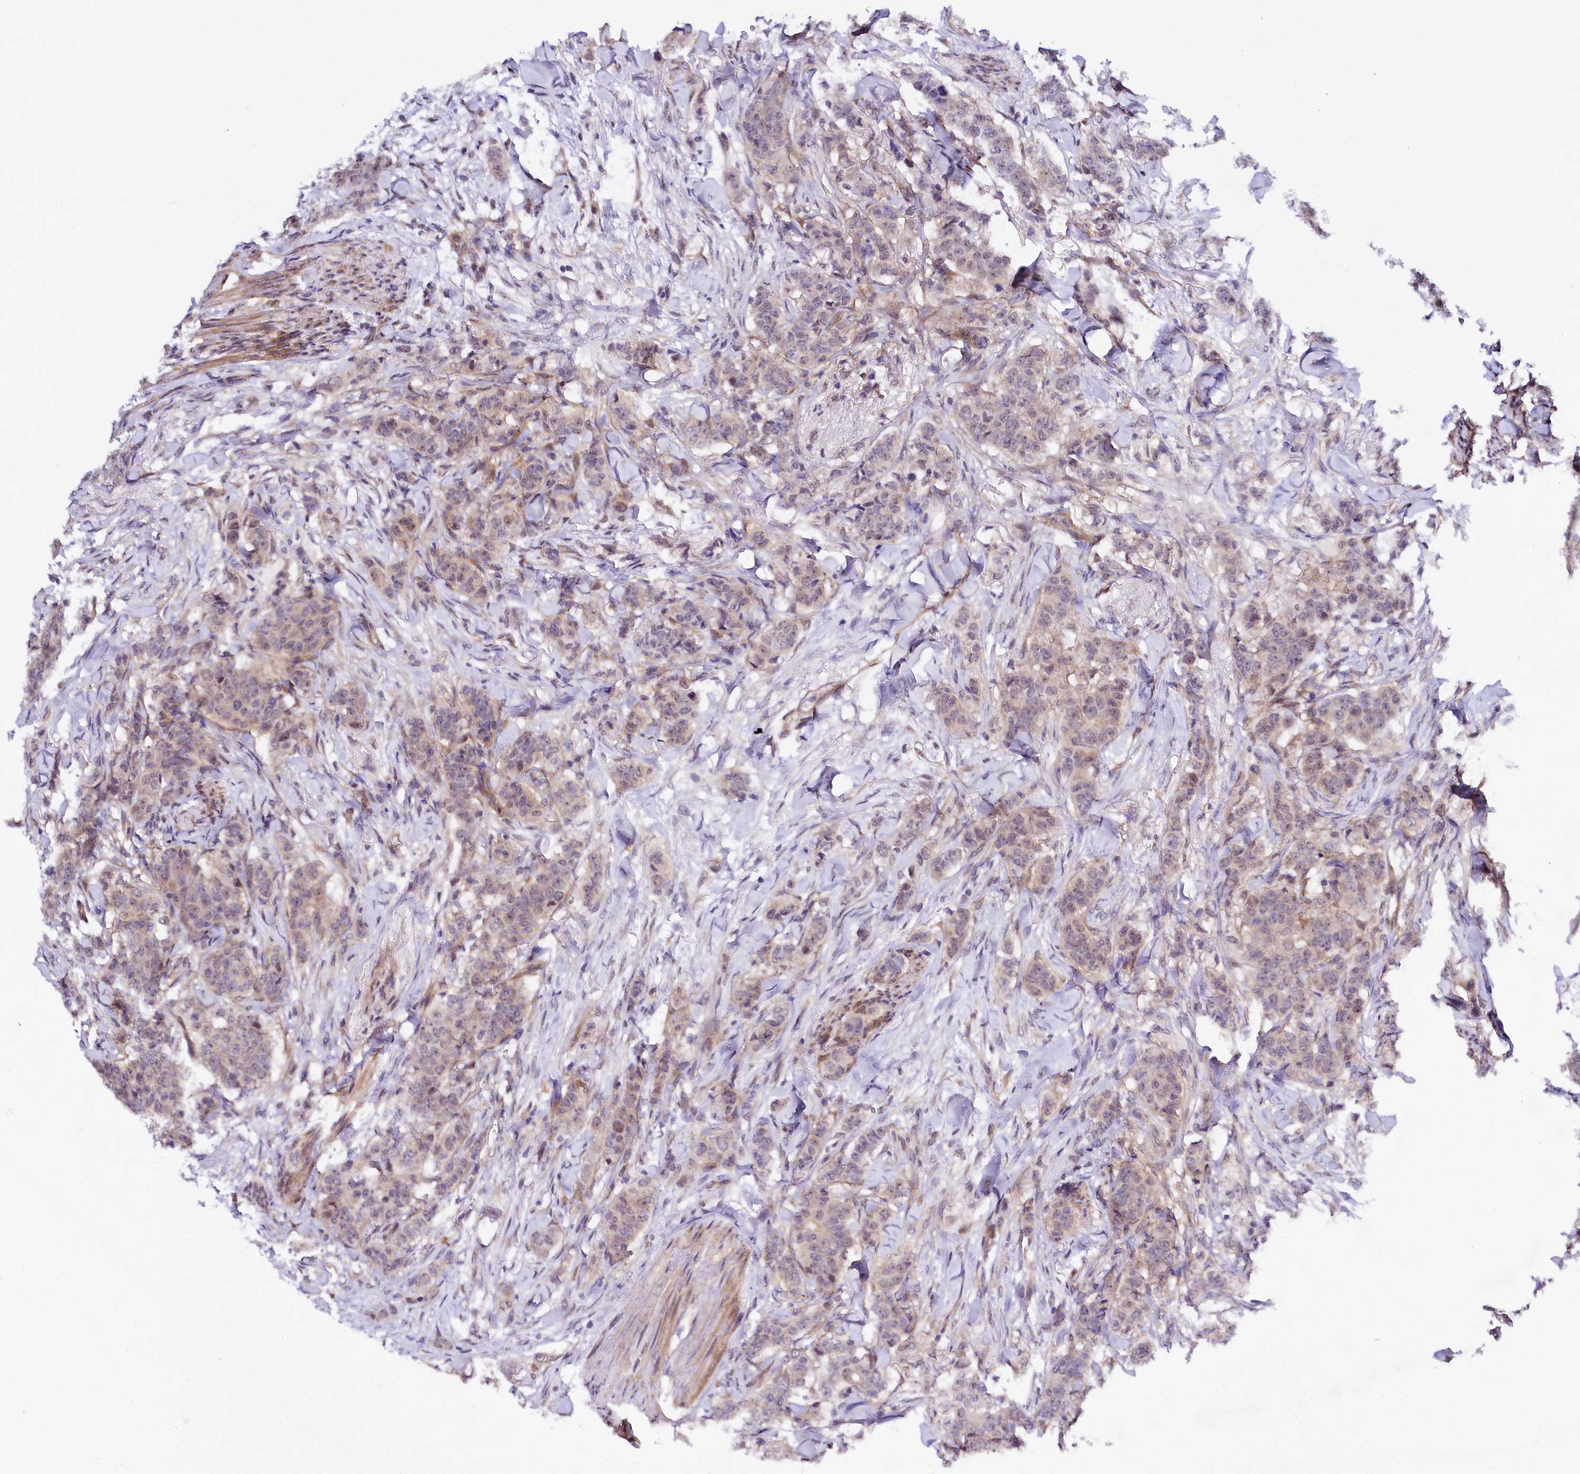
{"staining": {"intensity": "weak", "quantity": "<25%", "location": "cytoplasmic/membranous"}, "tissue": "breast cancer", "cell_type": "Tumor cells", "image_type": "cancer", "snomed": [{"axis": "morphology", "description": "Duct carcinoma"}, {"axis": "topography", "description": "Breast"}], "caption": "The micrograph exhibits no significant expression in tumor cells of breast cancer.", "gene": "PHLDB1", "patient": {"sex": "female", "age": 40}}